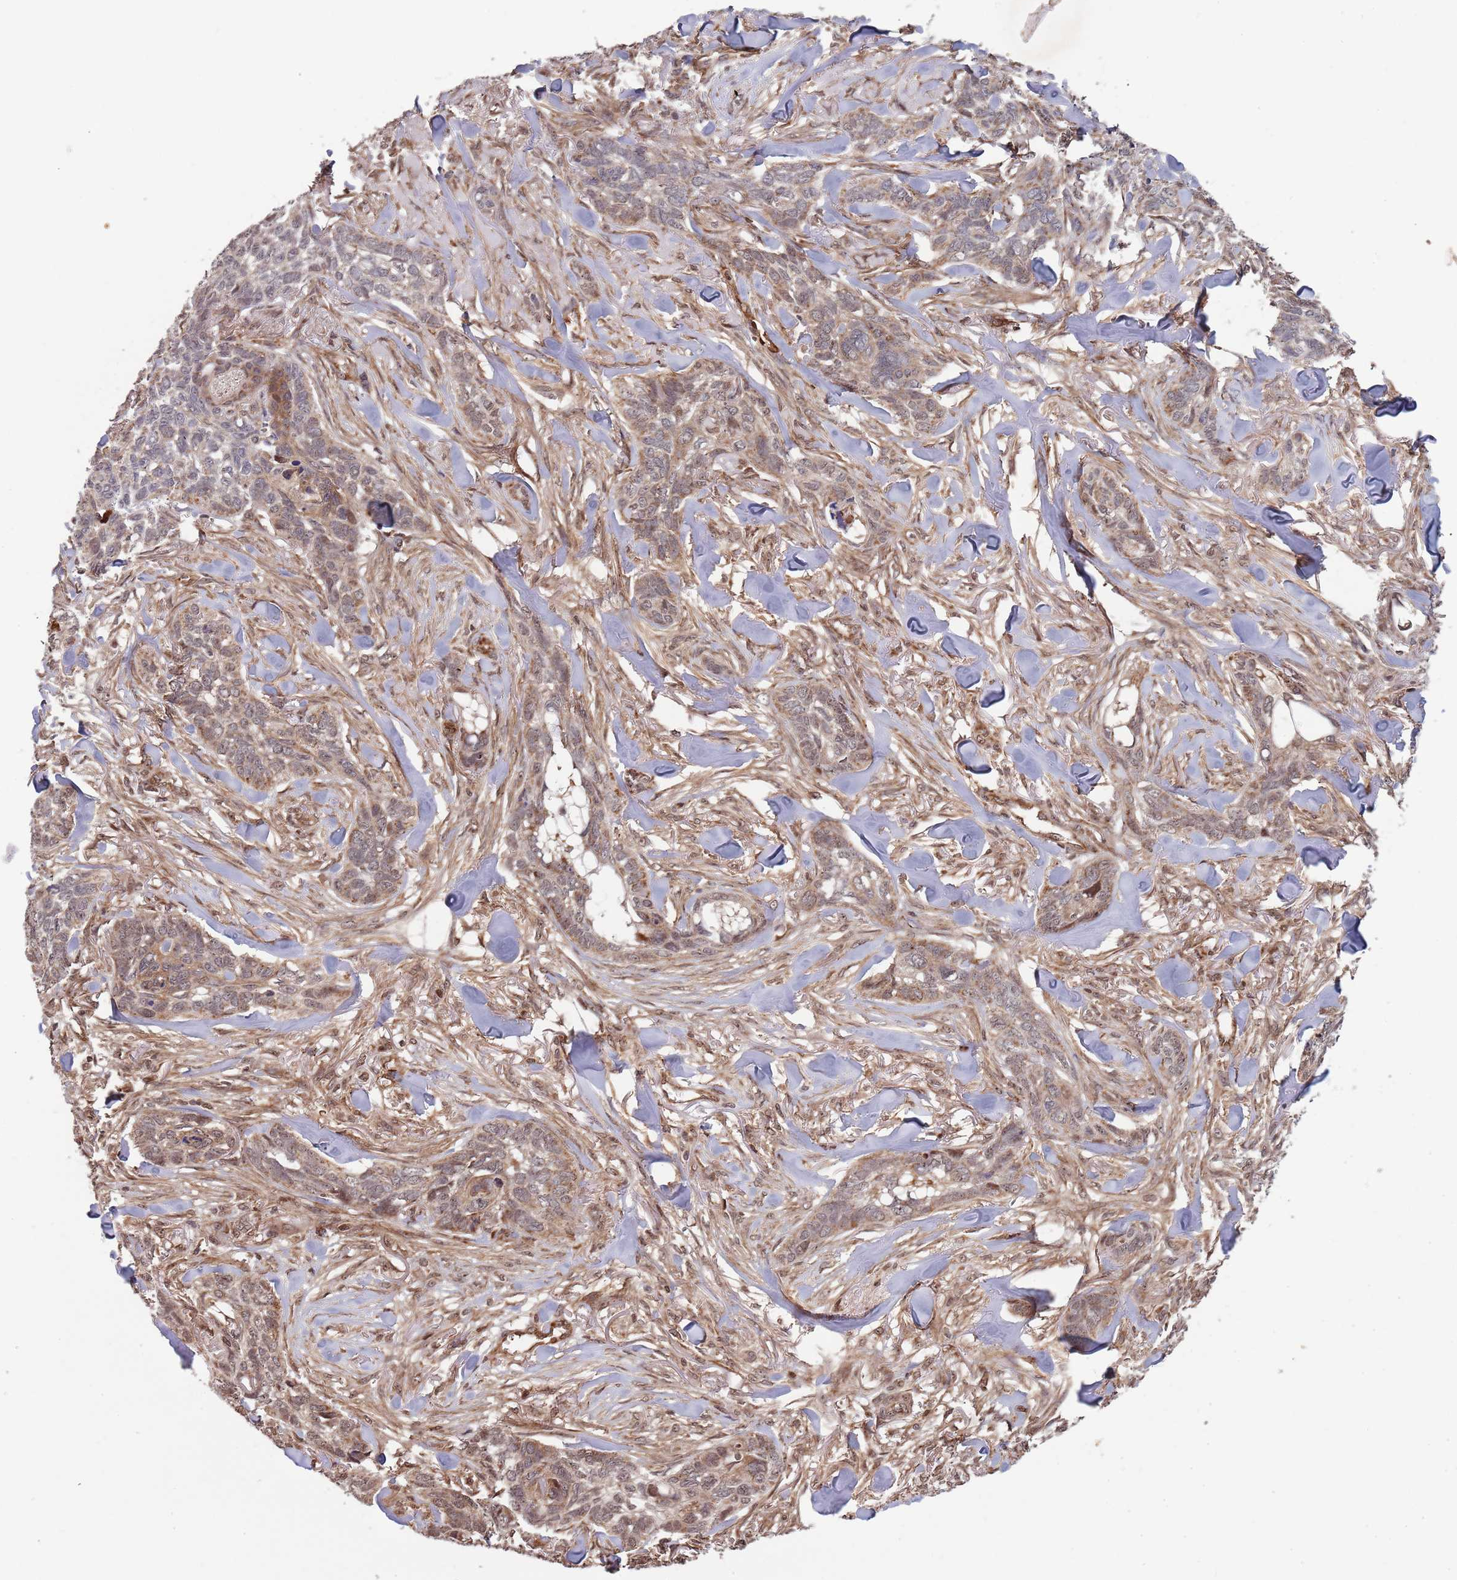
{"staining": {"intensity": "weak", "quantity": ">75%", "location": "cytoplasmic/membranous,nuclear"}, "tissue": "skin cancer", "cell_type": "Tumor cells", "image_type": "cancer", "snomed": [{"axis": "morphology", "description": "Basal cell carcinoma"}, {"axis": "topography", "description": "Skin"}], "caption": "The histopathology image displays a brown stain indicating the presence of a protein in the cytoplasmic/membranous and nuclear of tumor cells in skin cancer (basal cell carcinoma). (brown staining indicates protein expression, while blue staining denotes nuclei).", "gene": "DCHS1", "patient": {"sex": "male", "age": 86}}